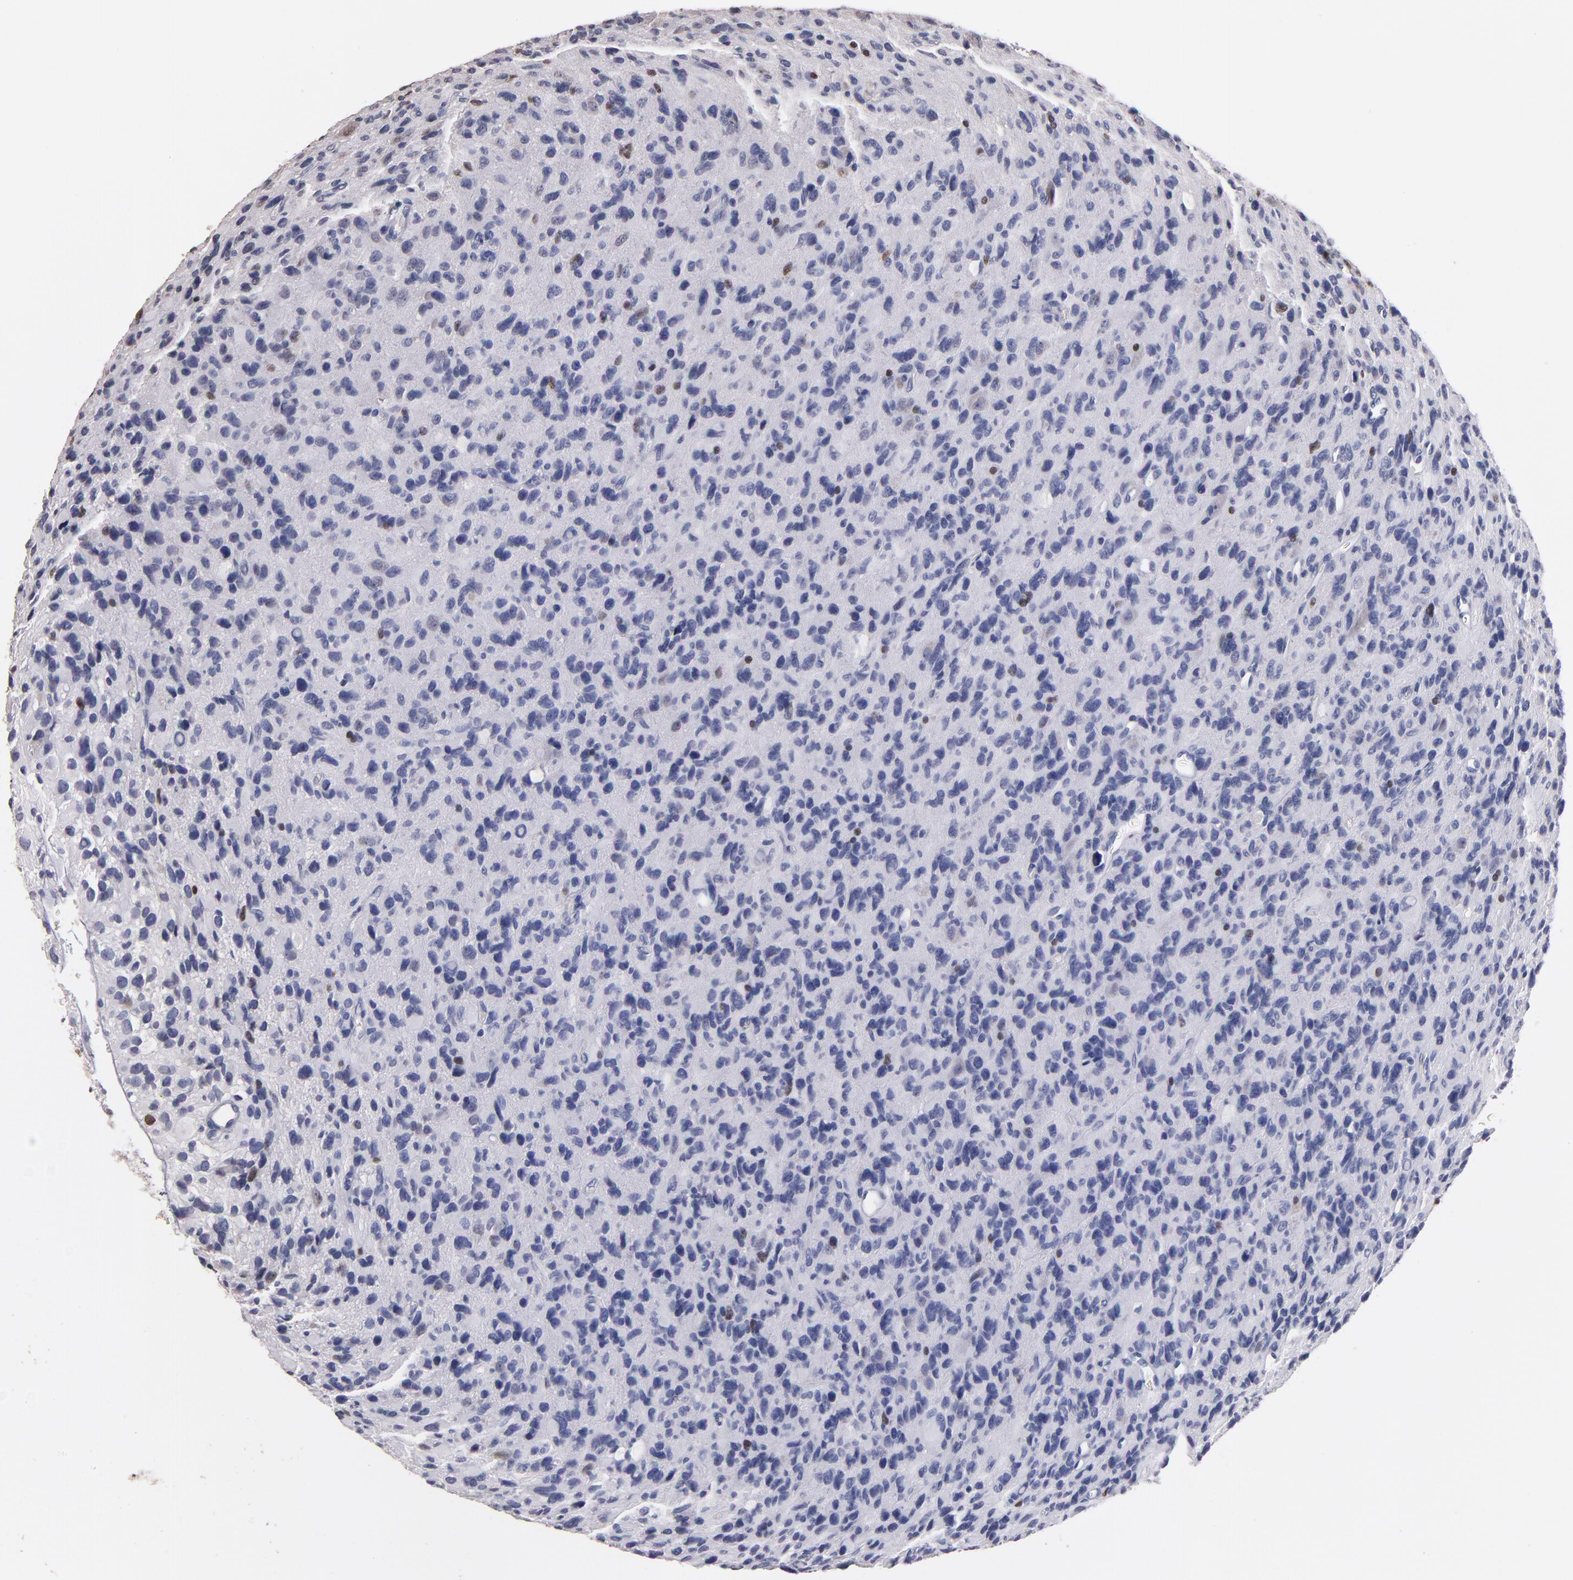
{"staining": {"intensity": "moderate", "quantity": "<25%", "location": "nuclear"}, "tissue": "glioma", "cell_type": "Tumor cells", "image_type": "cancer", "snomed": [{"axis": "morphology", "description": "Glioma, malignant, High grade"}, {"axis": "topography", "description": "Brain"}], "caption": "Glioma stained with a protein marker displays moderate staining in tumor cells.", "gene": "SOX10", "patient": {"sex": "male", "age": 77}}